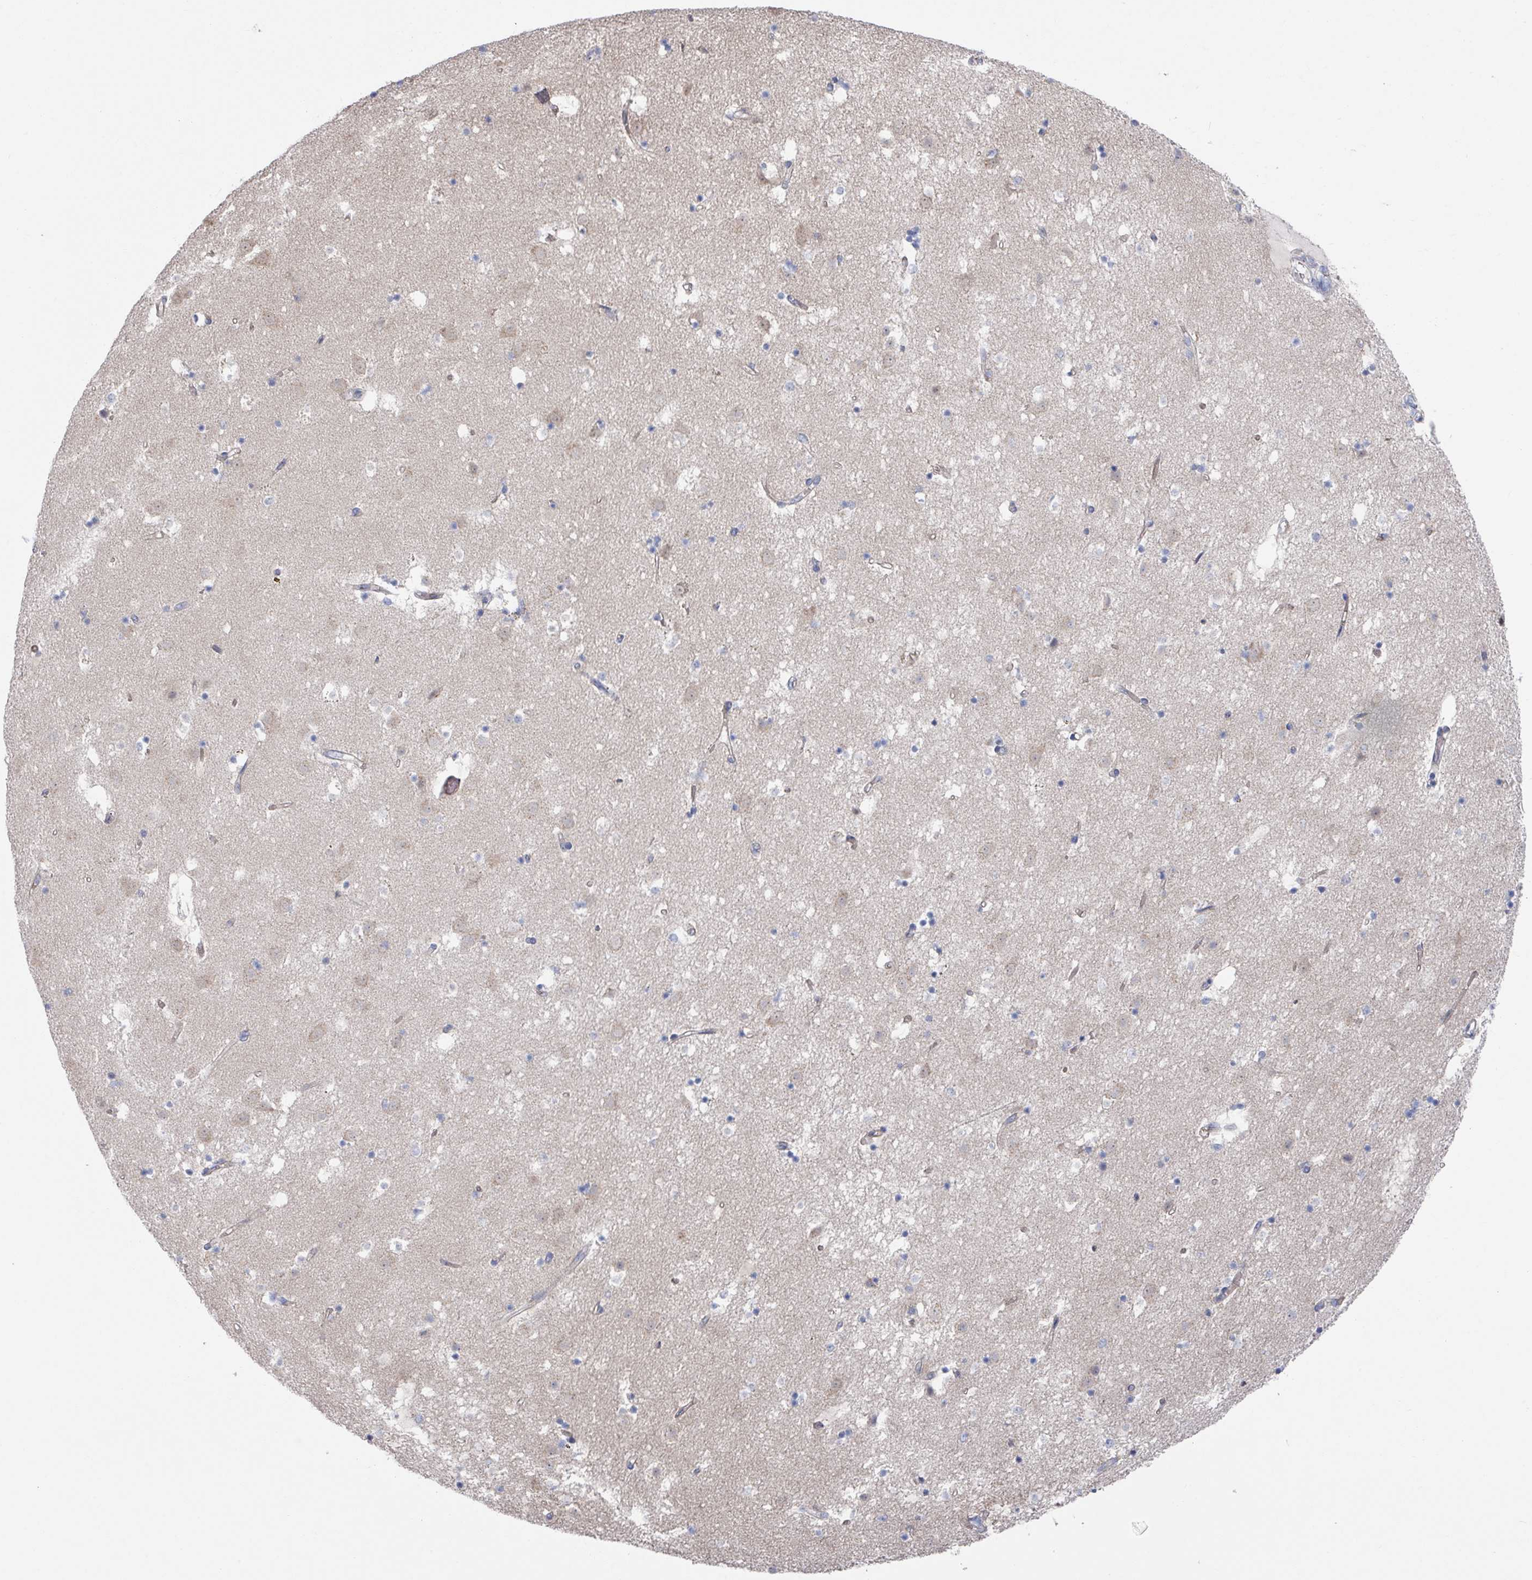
{"staining": {"intensity": "negative", "quantity": "none", "location": "none"}, "tissue": "caudate", "cell_type": "Glial cells", "image_type": "normal", "snomed": [{"axis": "morphology", "description": "Normal tissue, NOS"}, {"axis": "topography", "description": "Lateral ventricle wall"}], "caption": "Image shows no protein staining in glial cells of benign caudate. Brightfield microscopy of immunohistochemistry (IHC) stained with DAB (brown) and hematoxylin (blue), captured at high magnification.", "gene": "EFL1", "patient": {"sex": "male", "age": 58}}